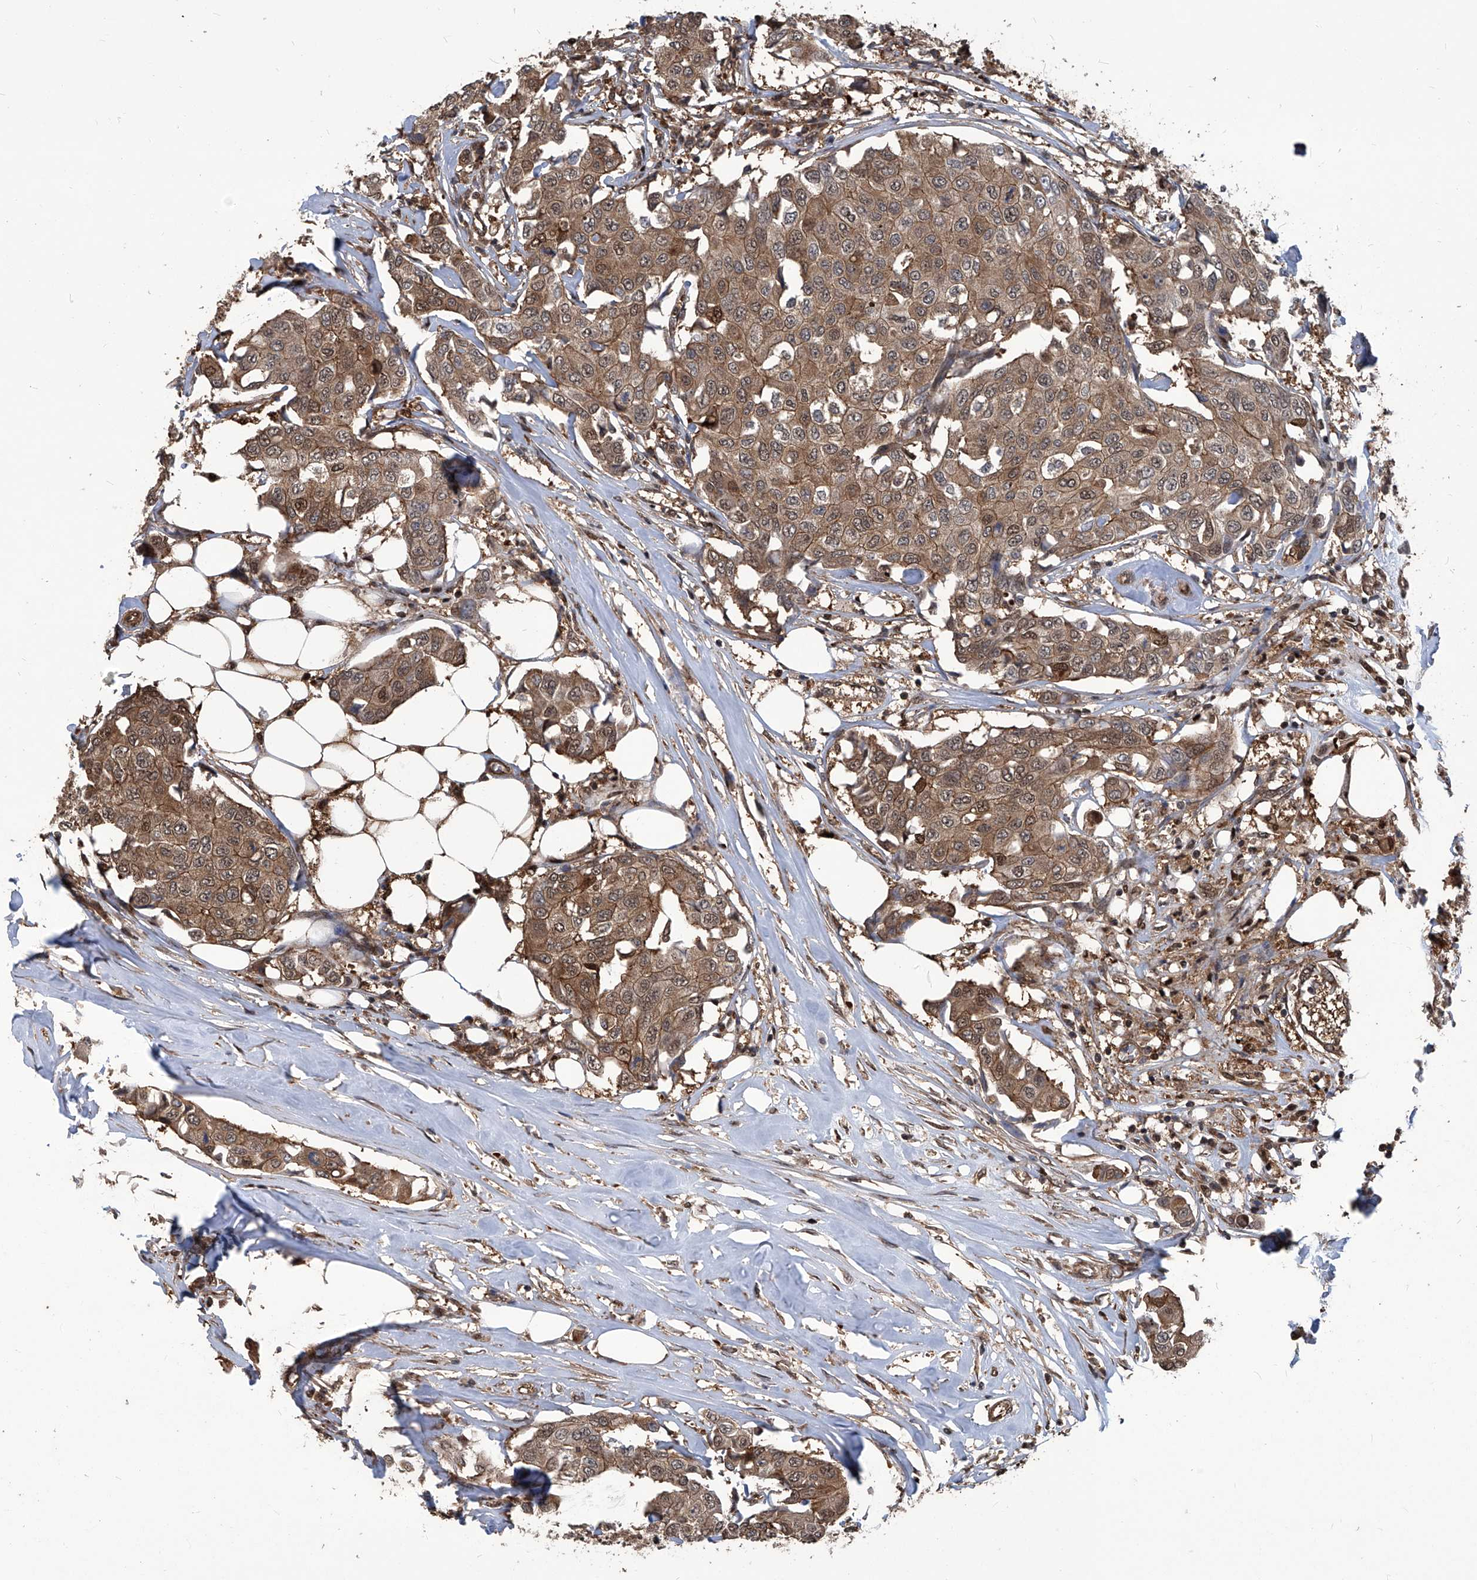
{"staining": {"intensity": "moderate", "quantity": ">75%", "location": "cytoplasmic/membranous,nuclear"}, "tissue": "breast cancer", "cell_type": "Tumor cells", "image_type": "cancer", "snomed": [{"axis": "morphology", "description": "Duct carcinoma"}, {"axis": "topography", "description": "Breast"}], "caption": "Tumor cells display medium levels of moderate cytoplasmic/membranous and nuclear expression in about >75% of cells in infiltrating ductal carcinoma (breast). (IHC, brightfield microscopy, high magnification).", "gene": "PSMB1", "patient": {"sex": "female", "age": 80}}